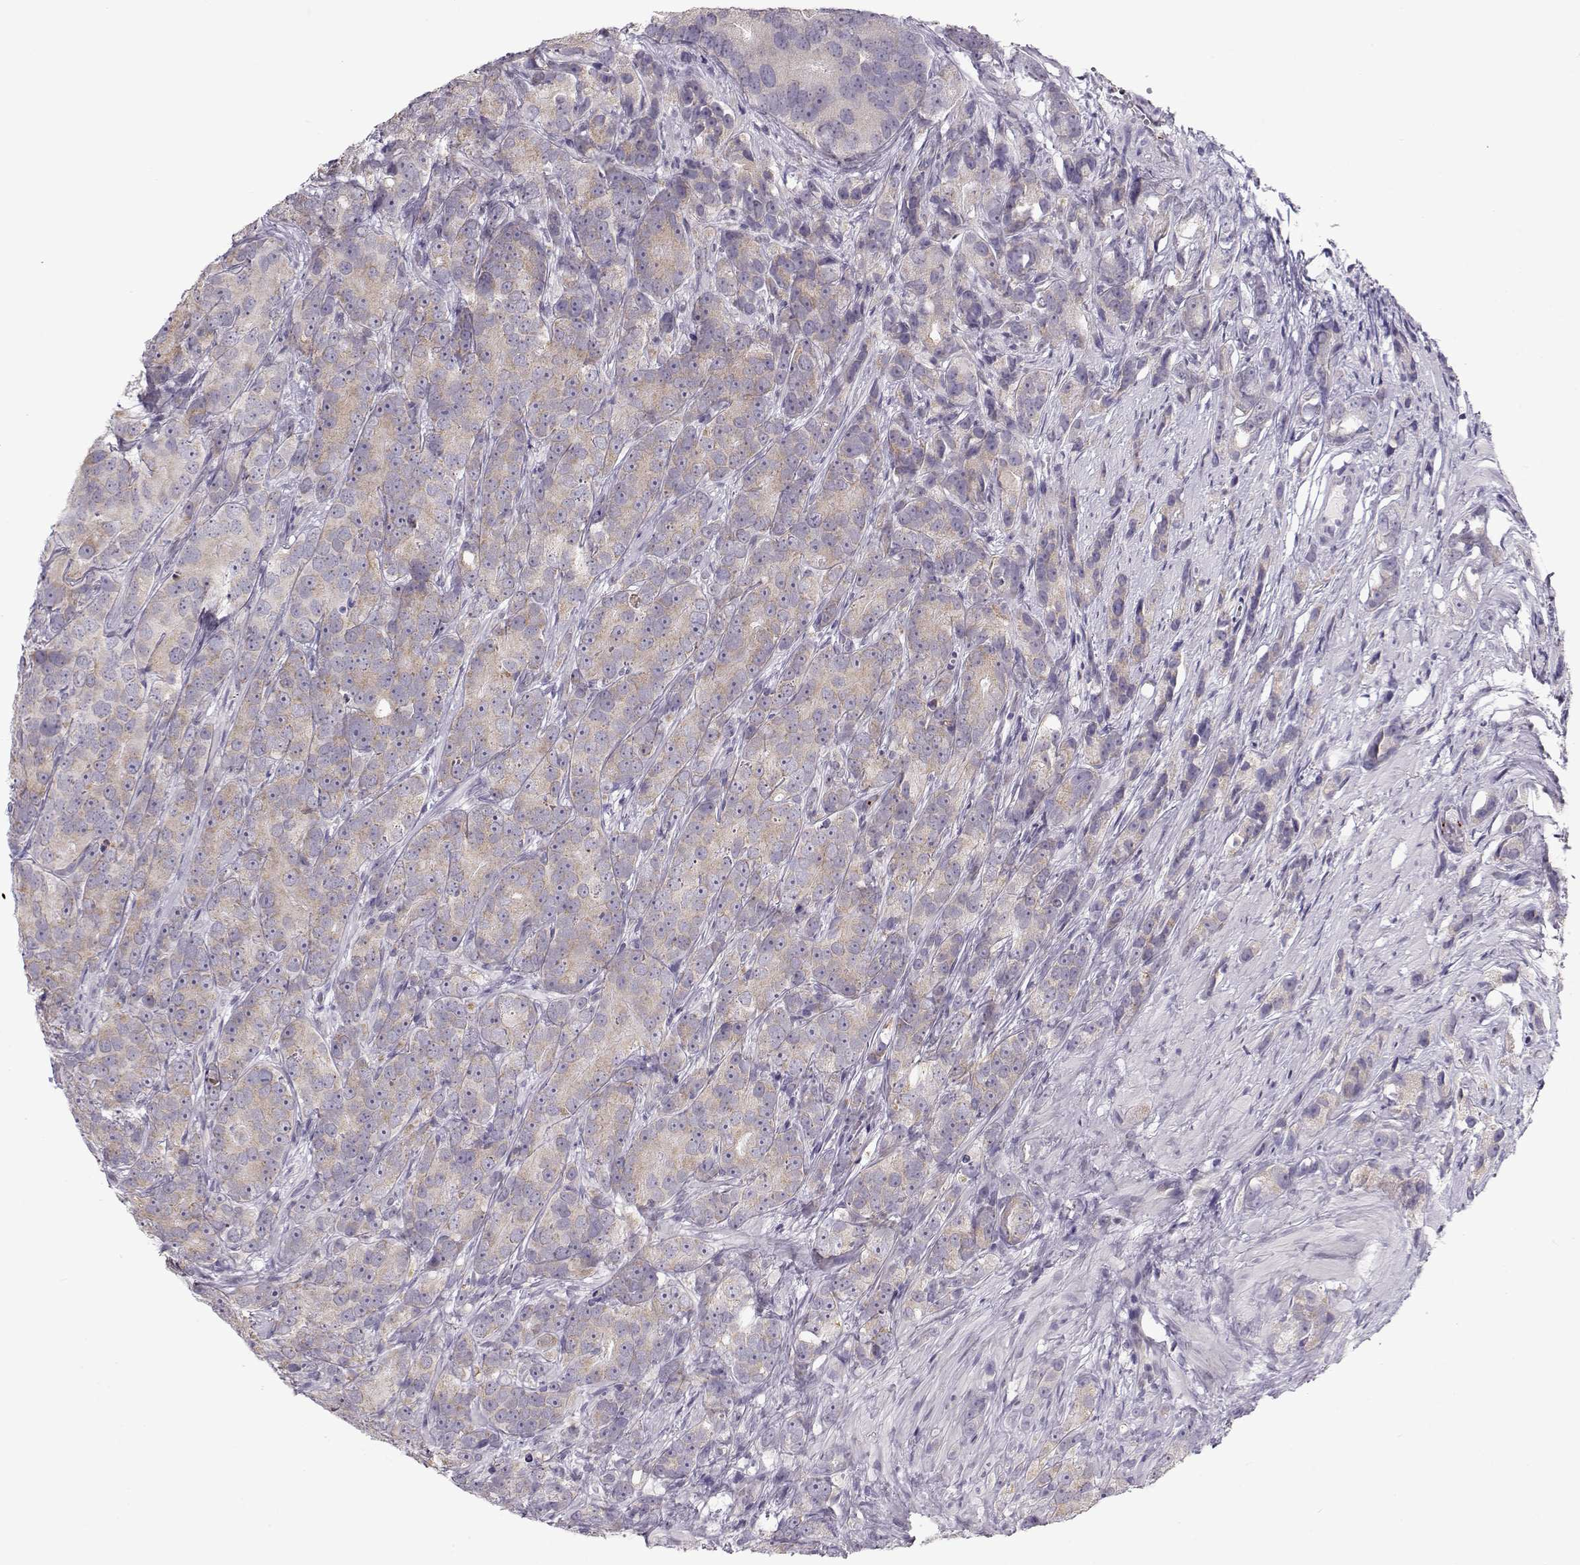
{"staining": {"intensity": "weak", "quantity": ">75%", "location": "cytoplasmic/membranous"}, "tissue": "prostate cancer", "cell_type": "Tumor cells", "image_type": "cancer", "snomed": [{"axis": "morphology", "description": "Adenocarcinoma, High grade"}, {"axis": "topography", "description": "Prostate"}], "caption": "Protein expression analysis of human high-grade adenocarcinoma (prostate) reveals weak cytoplasmic/membranous positivity in approximately >75% of tumor cells. (brown staining indicates protein expression, while blue staining denotes nuclei).", "gene": "KLF17", "patient": {"sex": "male", "age": 90}}